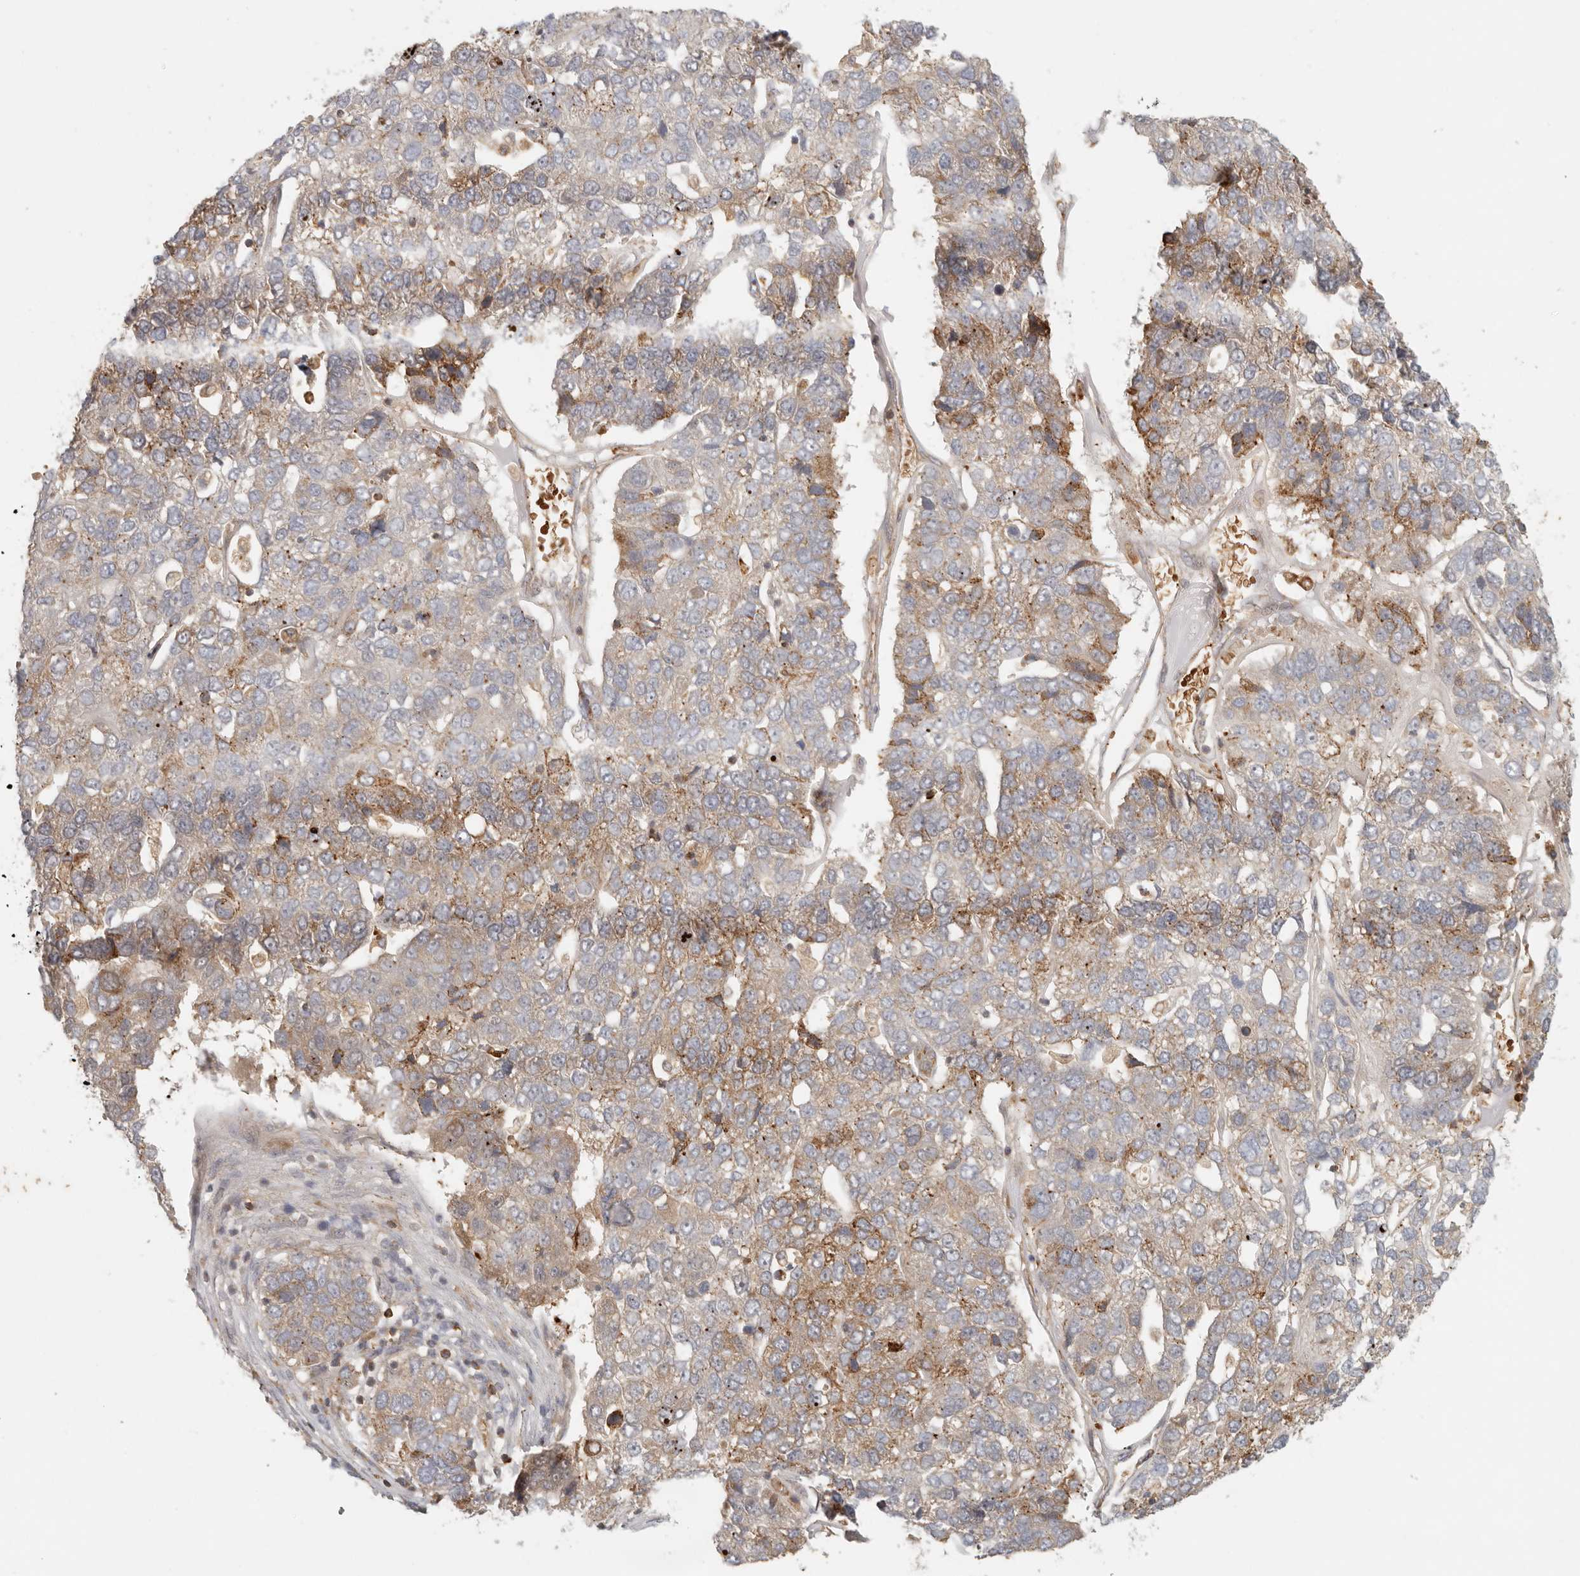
{"staining": {"intensity": "moderate", "quantity": "25%-75%", "location": "cytoplasmic/membranous"}, "tissue": "pancreatic cancer", "cell_type": "Tumor cells", "image_type": "cancer", "snomed": [{"axis": "morphology", "description": "Adenocarcinoma, NOS"}, {"axis": "topography", "description": "Pancreas"}], "caption": "A histopathology image of pancreatic adenocarcinoma stained for a protein exhibits moderate cytoplasmic/membranous brown staining in tumor cells.", "gene": "AHDC1", "patient": {"sex": "female", "age": 61}}